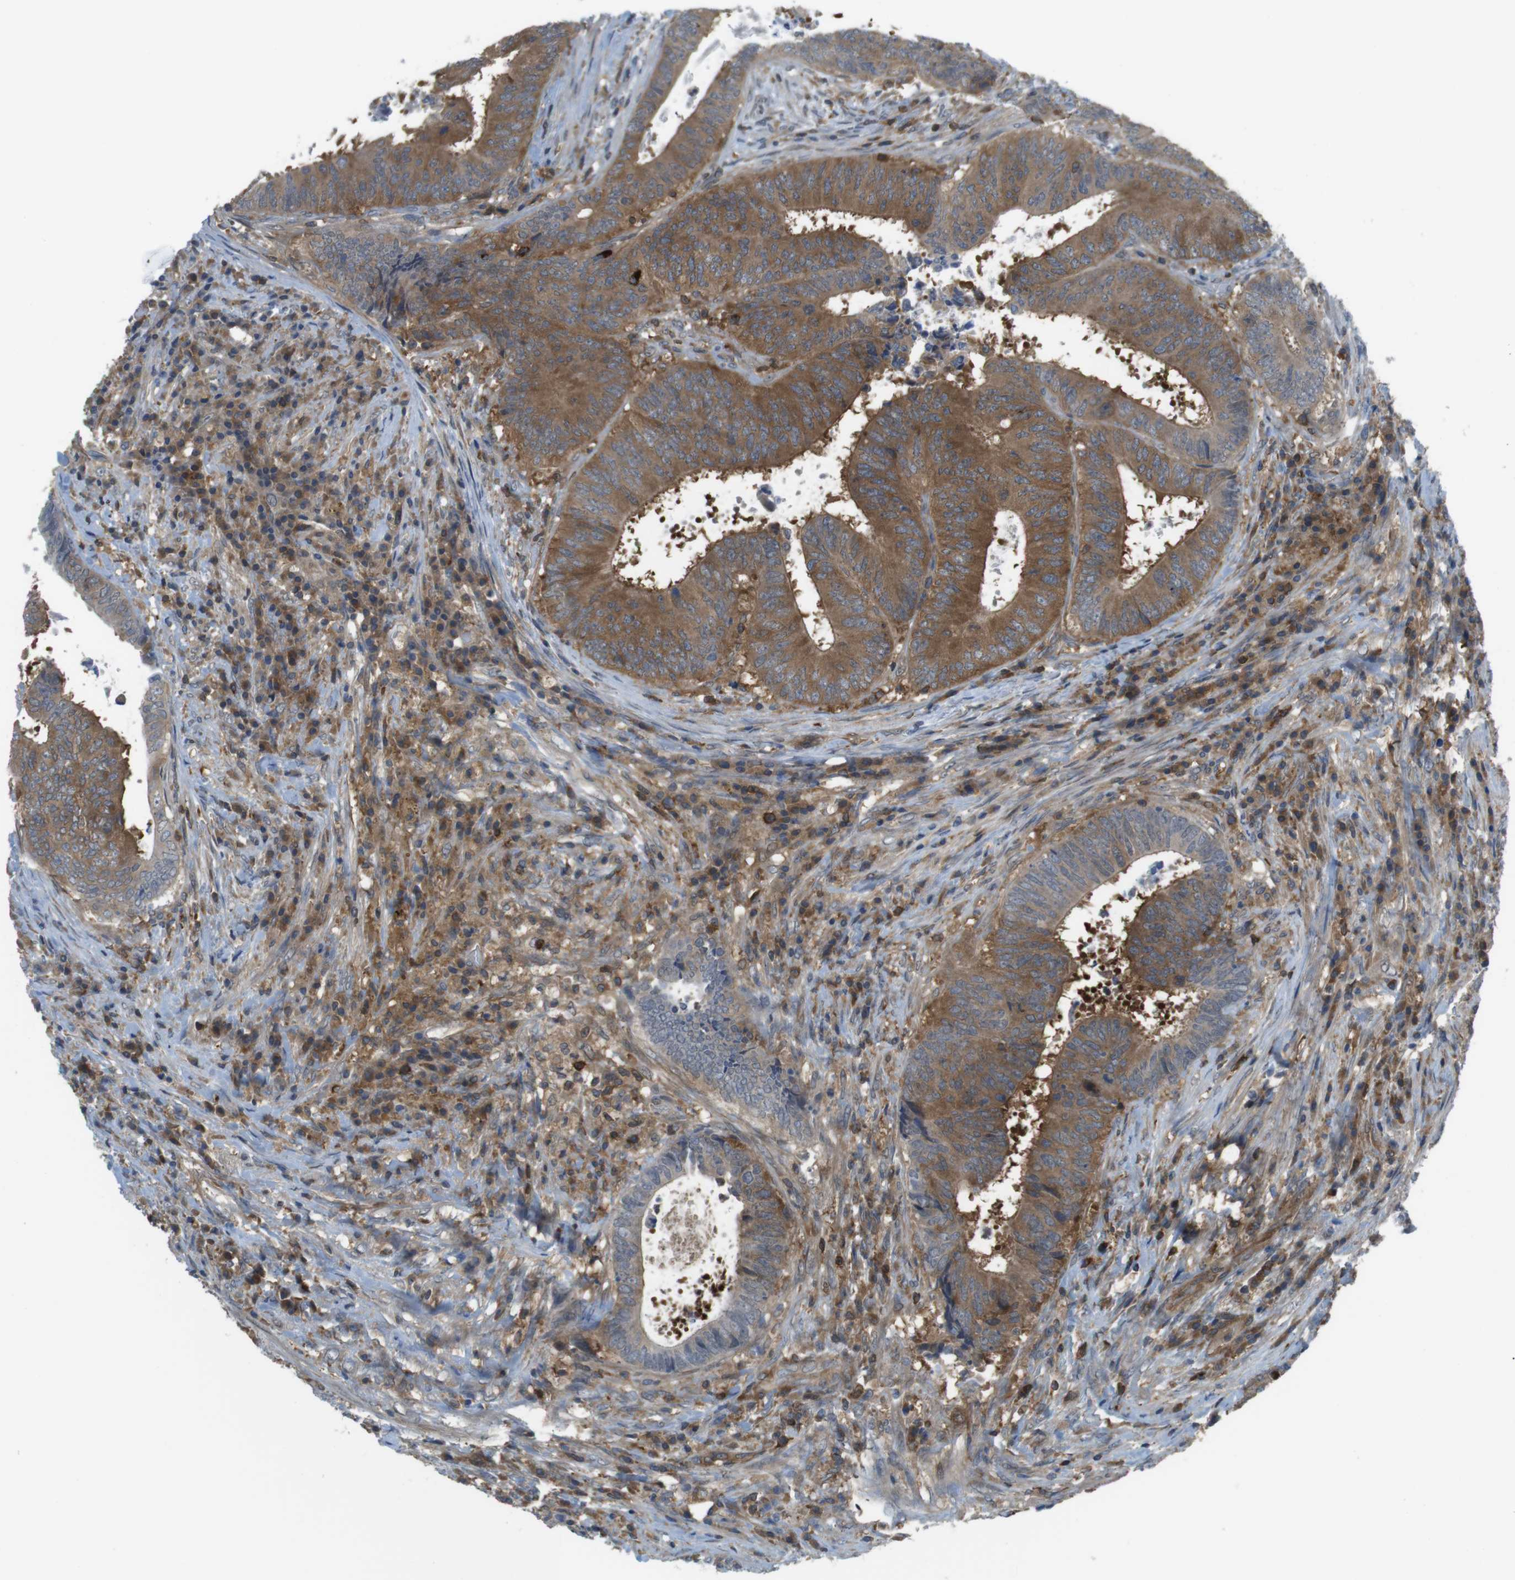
{"staining": {"intensity": "strong", "quantity": ">75%", "location": "cytoplasmic/membranous"}, "tissue": "colorectal cancer", "cell_type": "Tumor cells", "image_type": "cancer", "snomed": [{"axis": "morphology", "description": "Adenocarcinoma, NOS"}, {"axis": "topography", "description": "Rectum"}], "caption": "An IHC histopathology image of neoplastic tissue is shown. Protein staining in brown highlights strong cytoplasmic/membranous positivity in colorectal cancer (adenocarcinoma) within tumor cells.", "gene": "MTHFD1", "patient": {"sex": "male", "age": 72}}